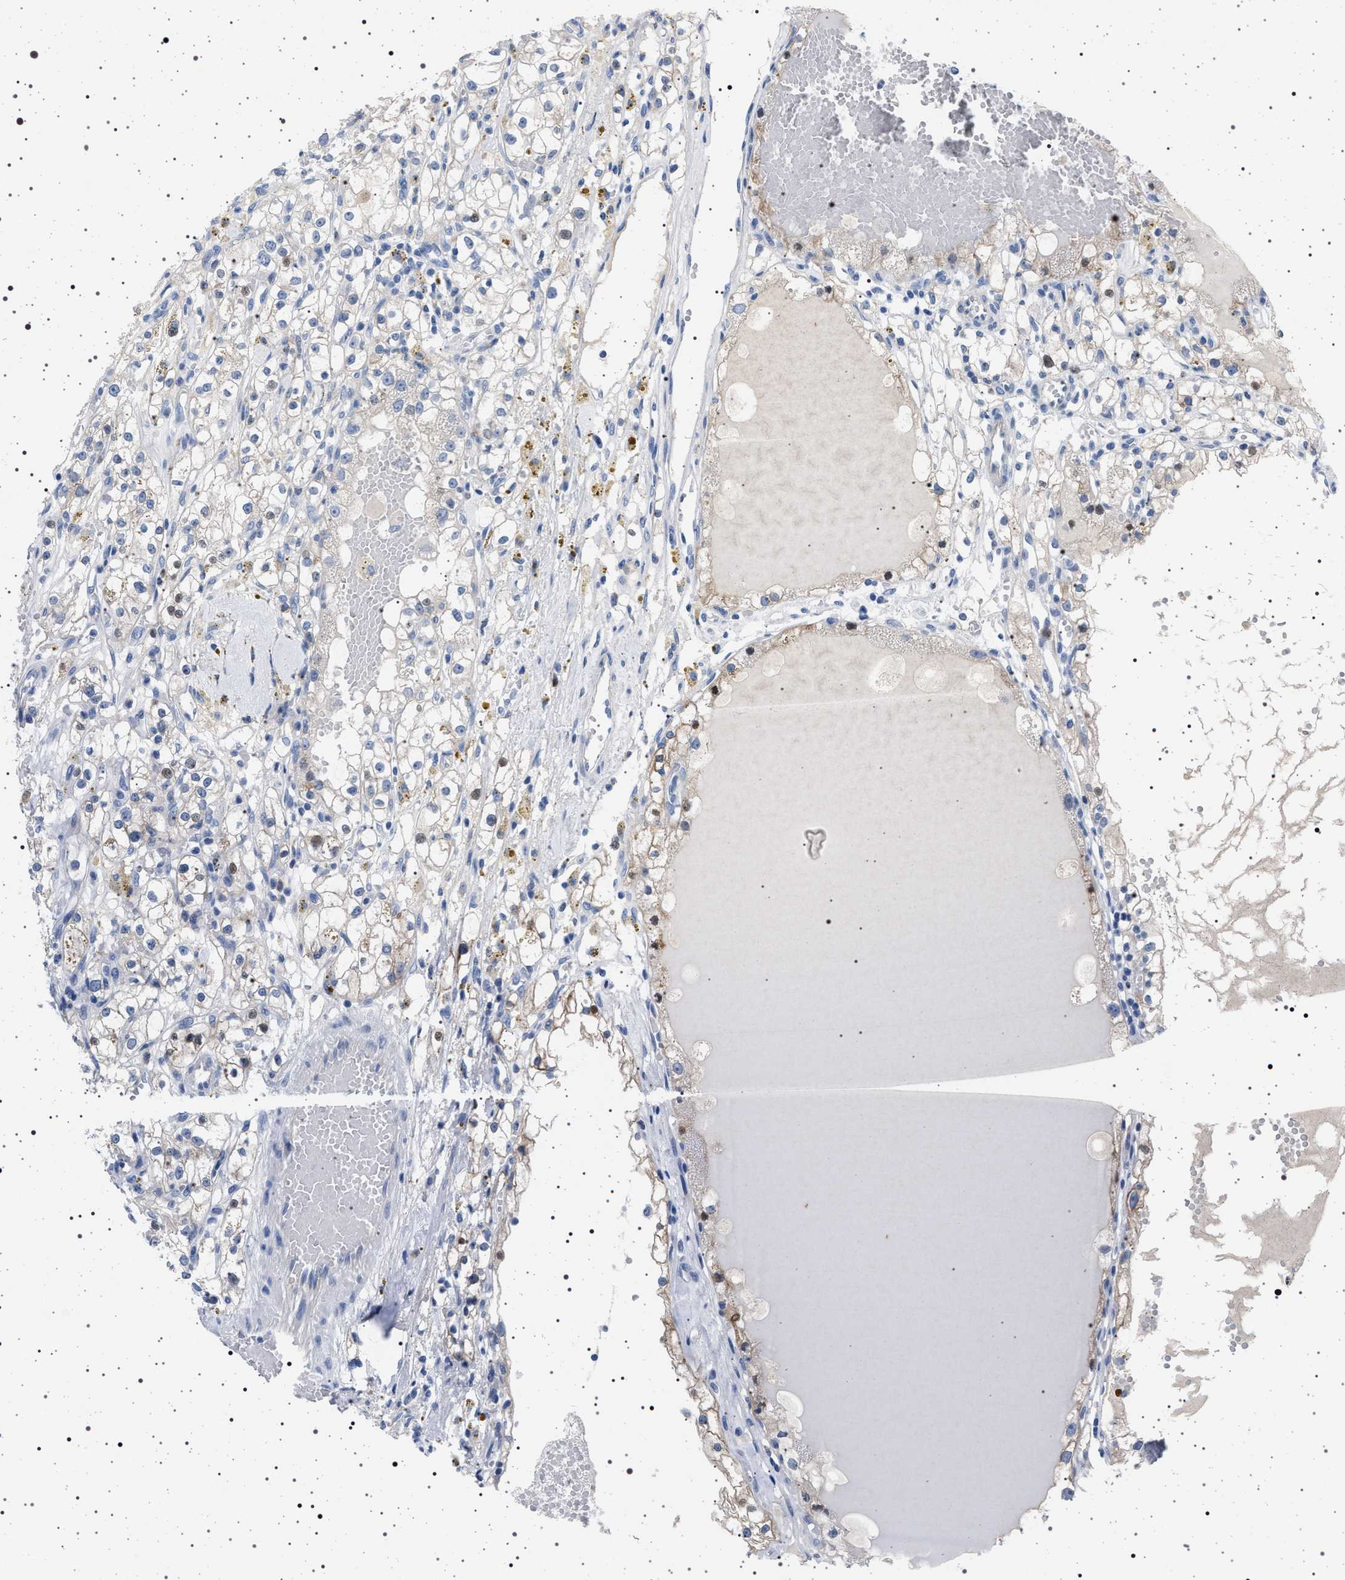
{"staining": {"intensity": "negative", "quantity": "none", "location": "none"}, "tissue": "renal cancer", "cell_type": "Tumor cells", "image_type": "cancer", "snomed": [{"axis": "morphology", "description": "Adenocarcinoma, NOS"}, {"axis": "topography", "description": "Kidney"}], "caption": "An immunohistochemistry photomicrograph of renal cancer (adenocarcinoma) is shown. There is no staining in tumor cells of renal cancer (adenocarcinoma). (Immunohistochemistry (ihc), brightfield microscopy, high magnification).", "gene": "NAT9", "patient": {"sex": "male", "age": 56}}